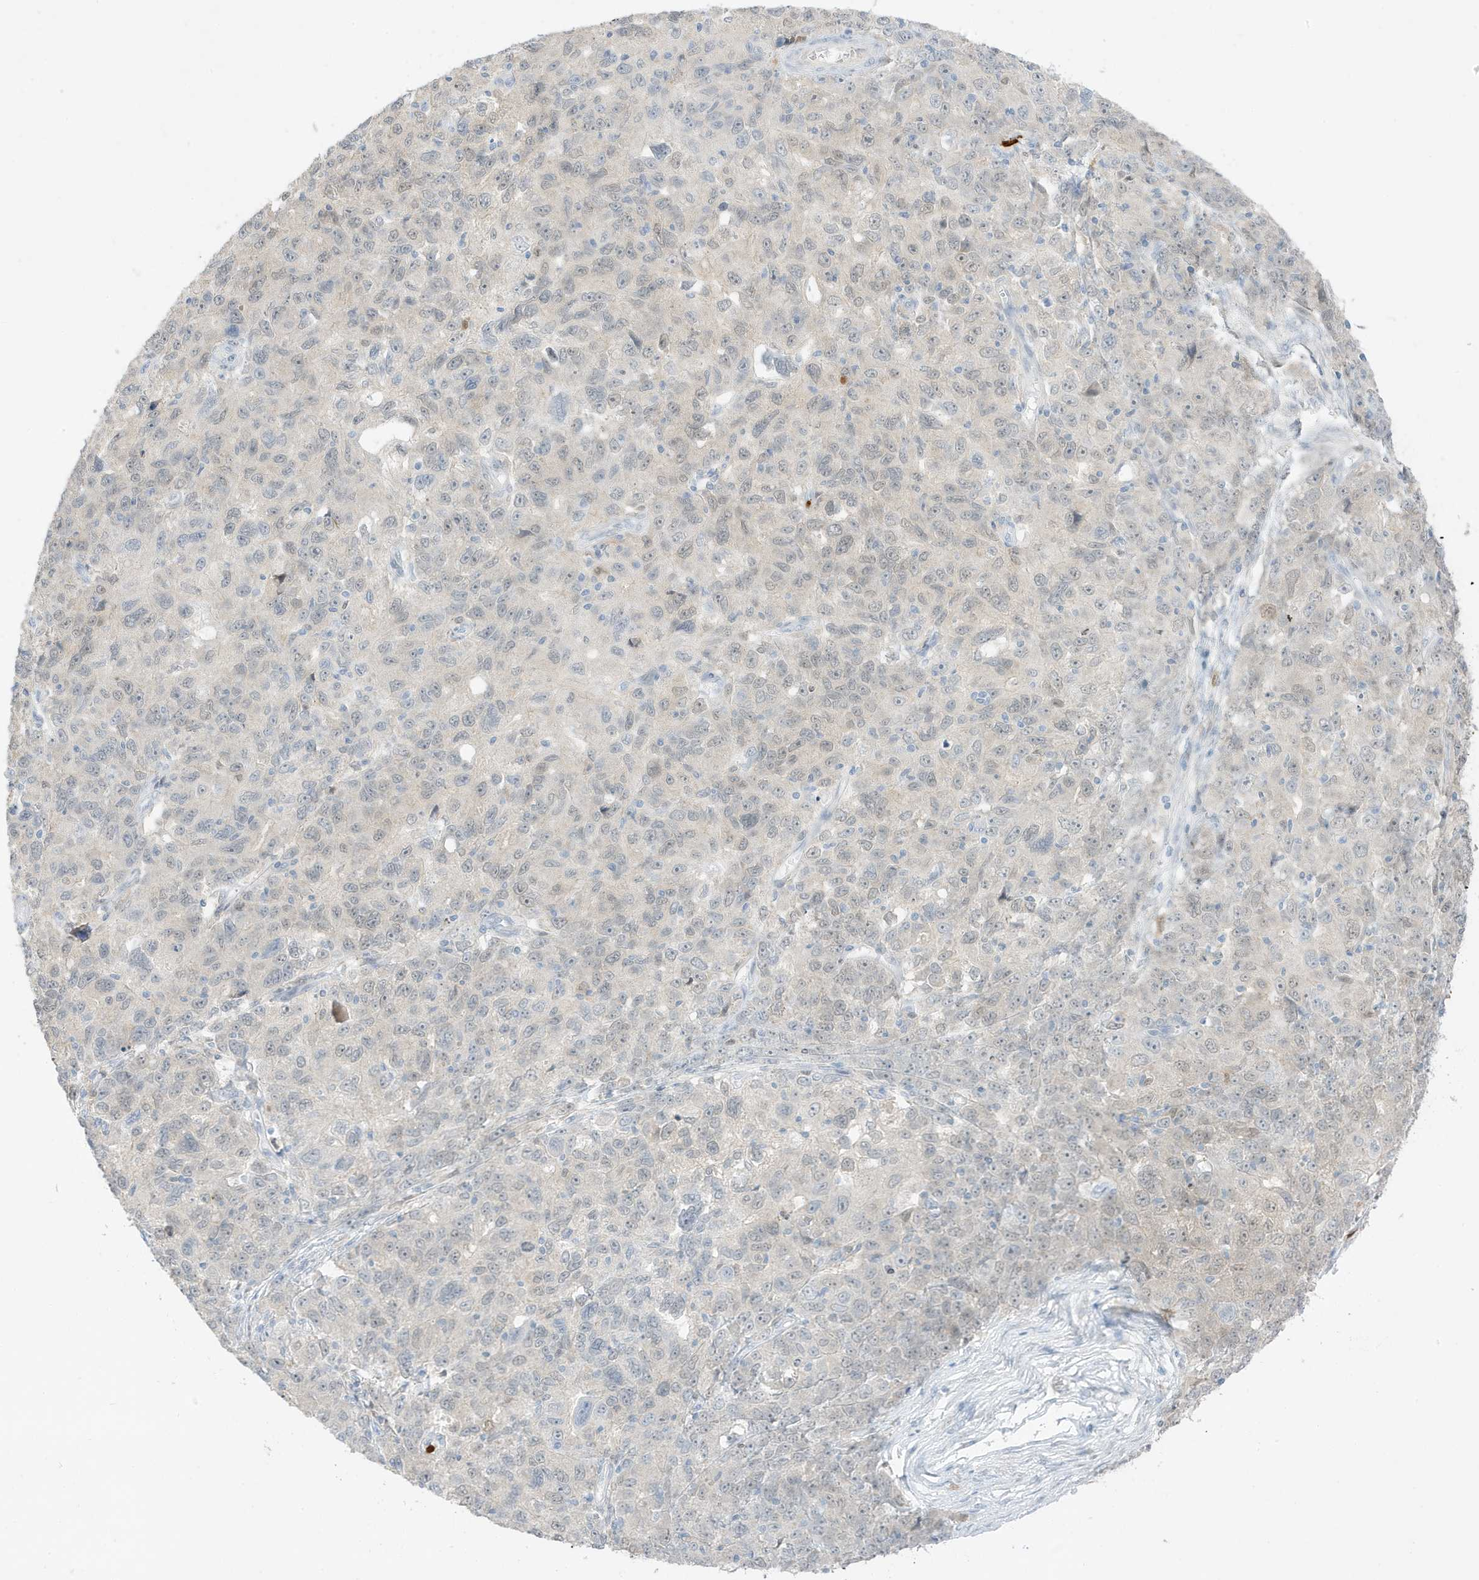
{"staining": {"intensity": "negative", "quantity": "none", "location": "none"}, "tissue": "ovarian cancer", "cell_type": "Tumor cells", "image_type": "cancer", "snomed": [{"axis": "morphology", "description": "Carcinoma, endometroid"}, {"axis": "topography", "description": "Ovary"}], "caption": "IHC photomicrograph of human ovarian cancer (endometroid carcinoma) stained for a protein (brown), which exhibits no staining in tumor cells.", "gene": "GCA", "patient": {"sex": "female", "age": 42}}